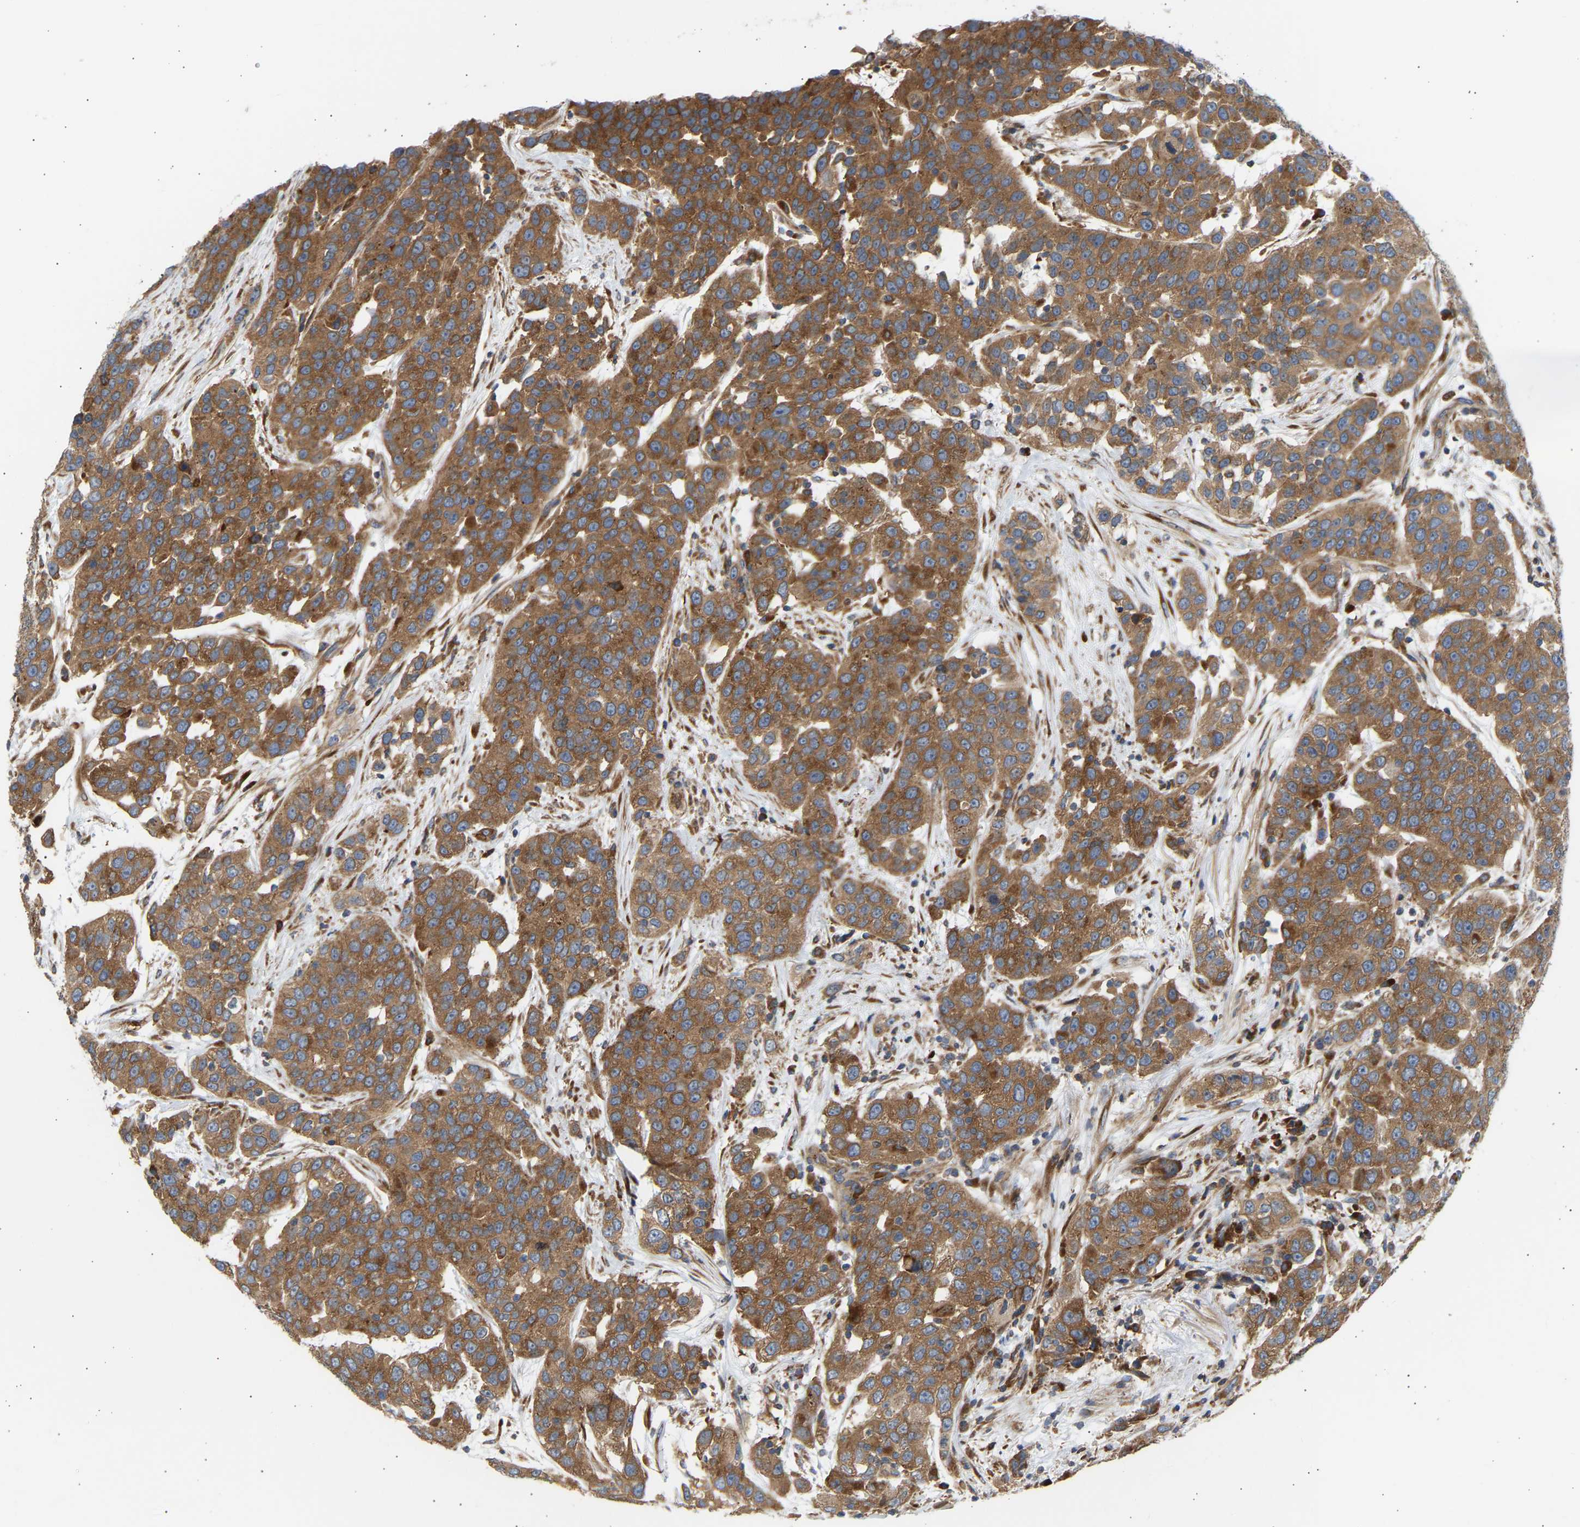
{"staining": {"intensity": "strong", "quantity": ">75%", "location": "cytoplasmic/membranous"}, "tissue": "urothelial cancer", "cell_type": "Tumor cells", "image_type": "cancer", "snomed": [{"axis": "morphology", "description": "Urothelial carcinoma, High grade"}, {"axis": "topography", "description": "Urinary bladder"}], "caption": "Immunohistochemical staining of human urothelial cancer exhibits strong cytoplasmic/membranous protein expression in about >75% of tumor cells.", "gene": "GCN1", "patient": {"sex": "female", "age": 80}}